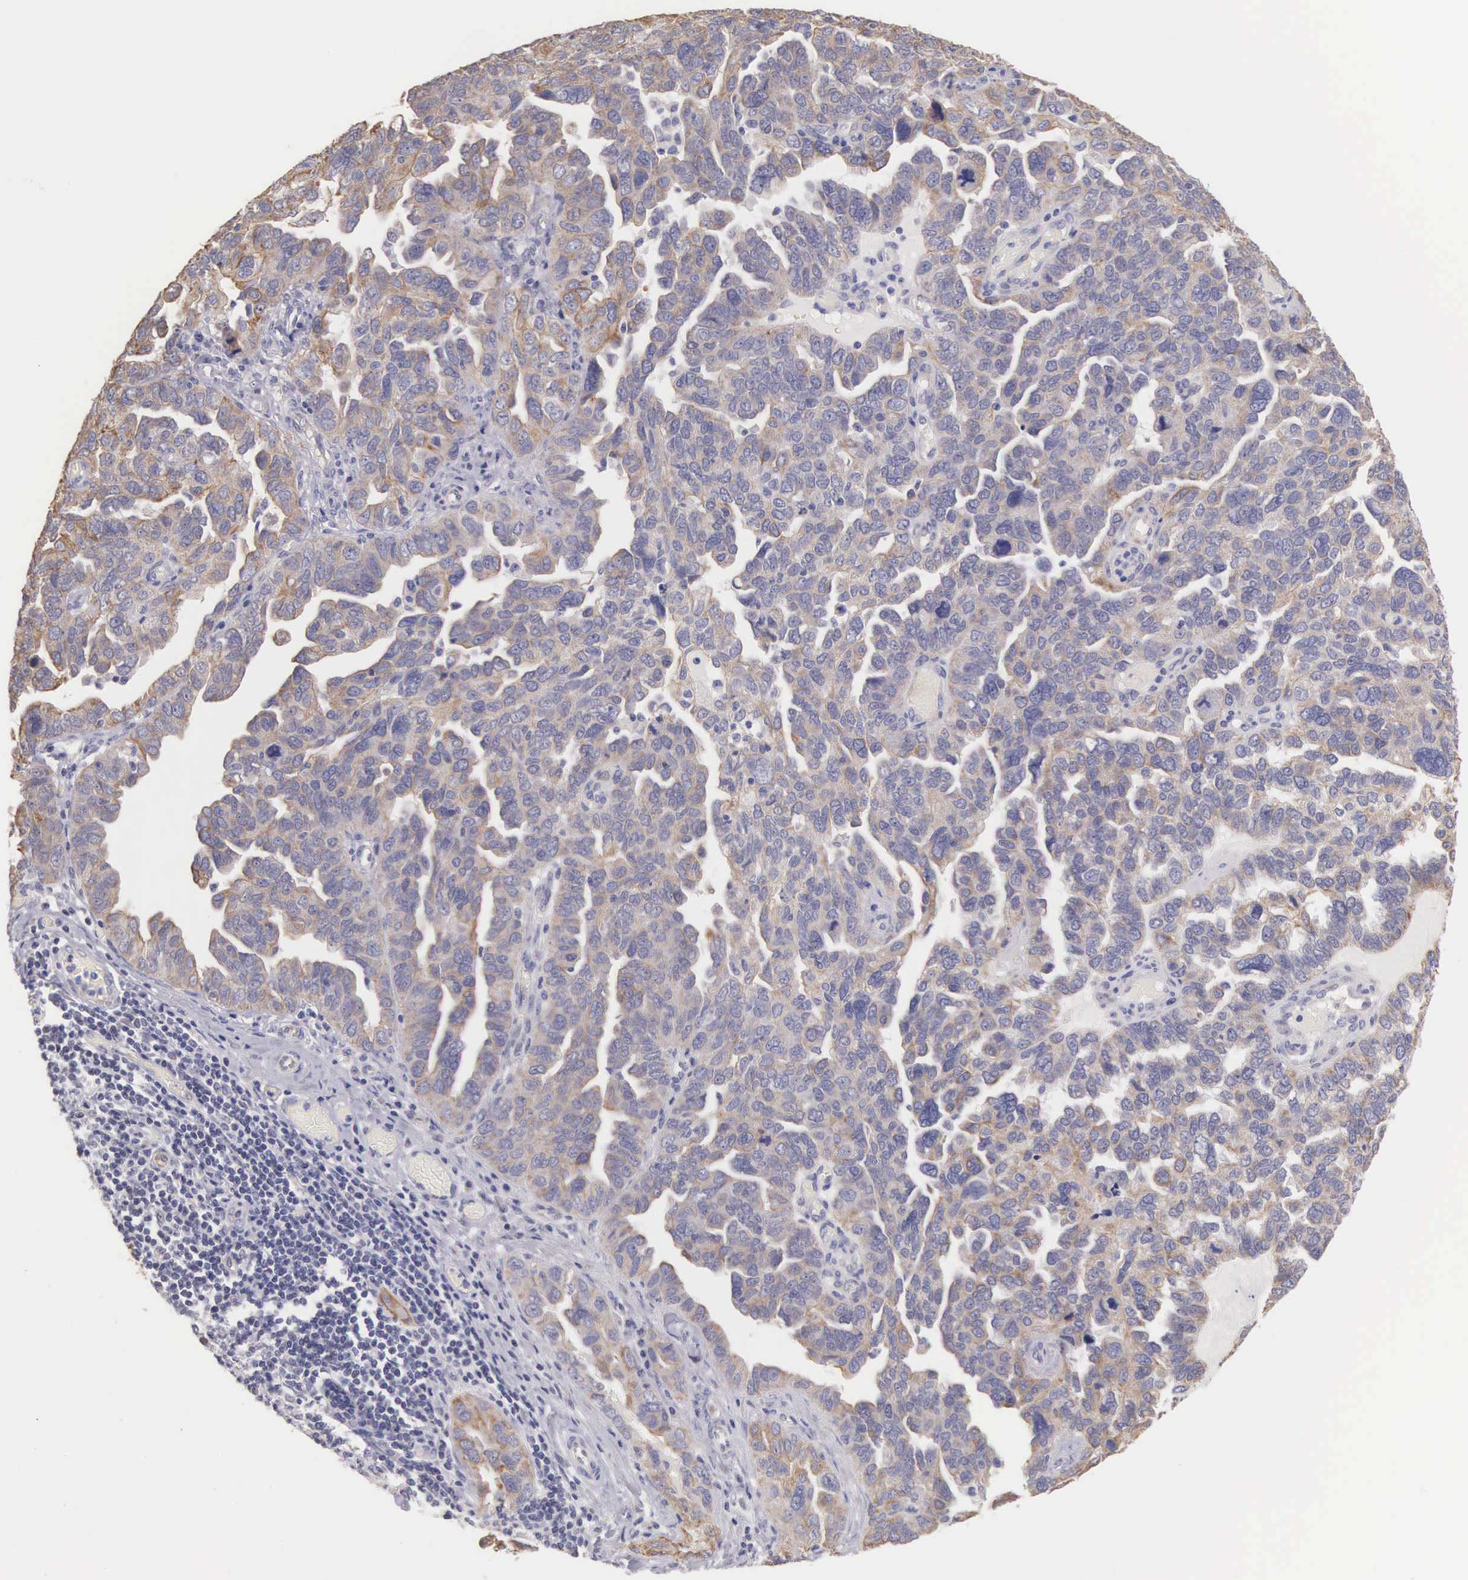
{"staining": {"intensity": "weak", "quantity": ">75%", "location": "cytoplasmic/membranous"}, "tissue": "ovarian cancer", "cell_type": "Tumor cells", "image_type": "cancer", "snomed": [{"axis": "morphology", "description": "Cystadenocarcinoma, serous, NOS"}, {"axis": "topography", "description": "Ovary"}], "caption": "A photomicrograph of ovarian cancer stained for a protein exhibits weak cytoplasmic/membranous brown staining in tumor cells.", "gene": "PIR", "patient": {"sex": "female", "age": 64}}